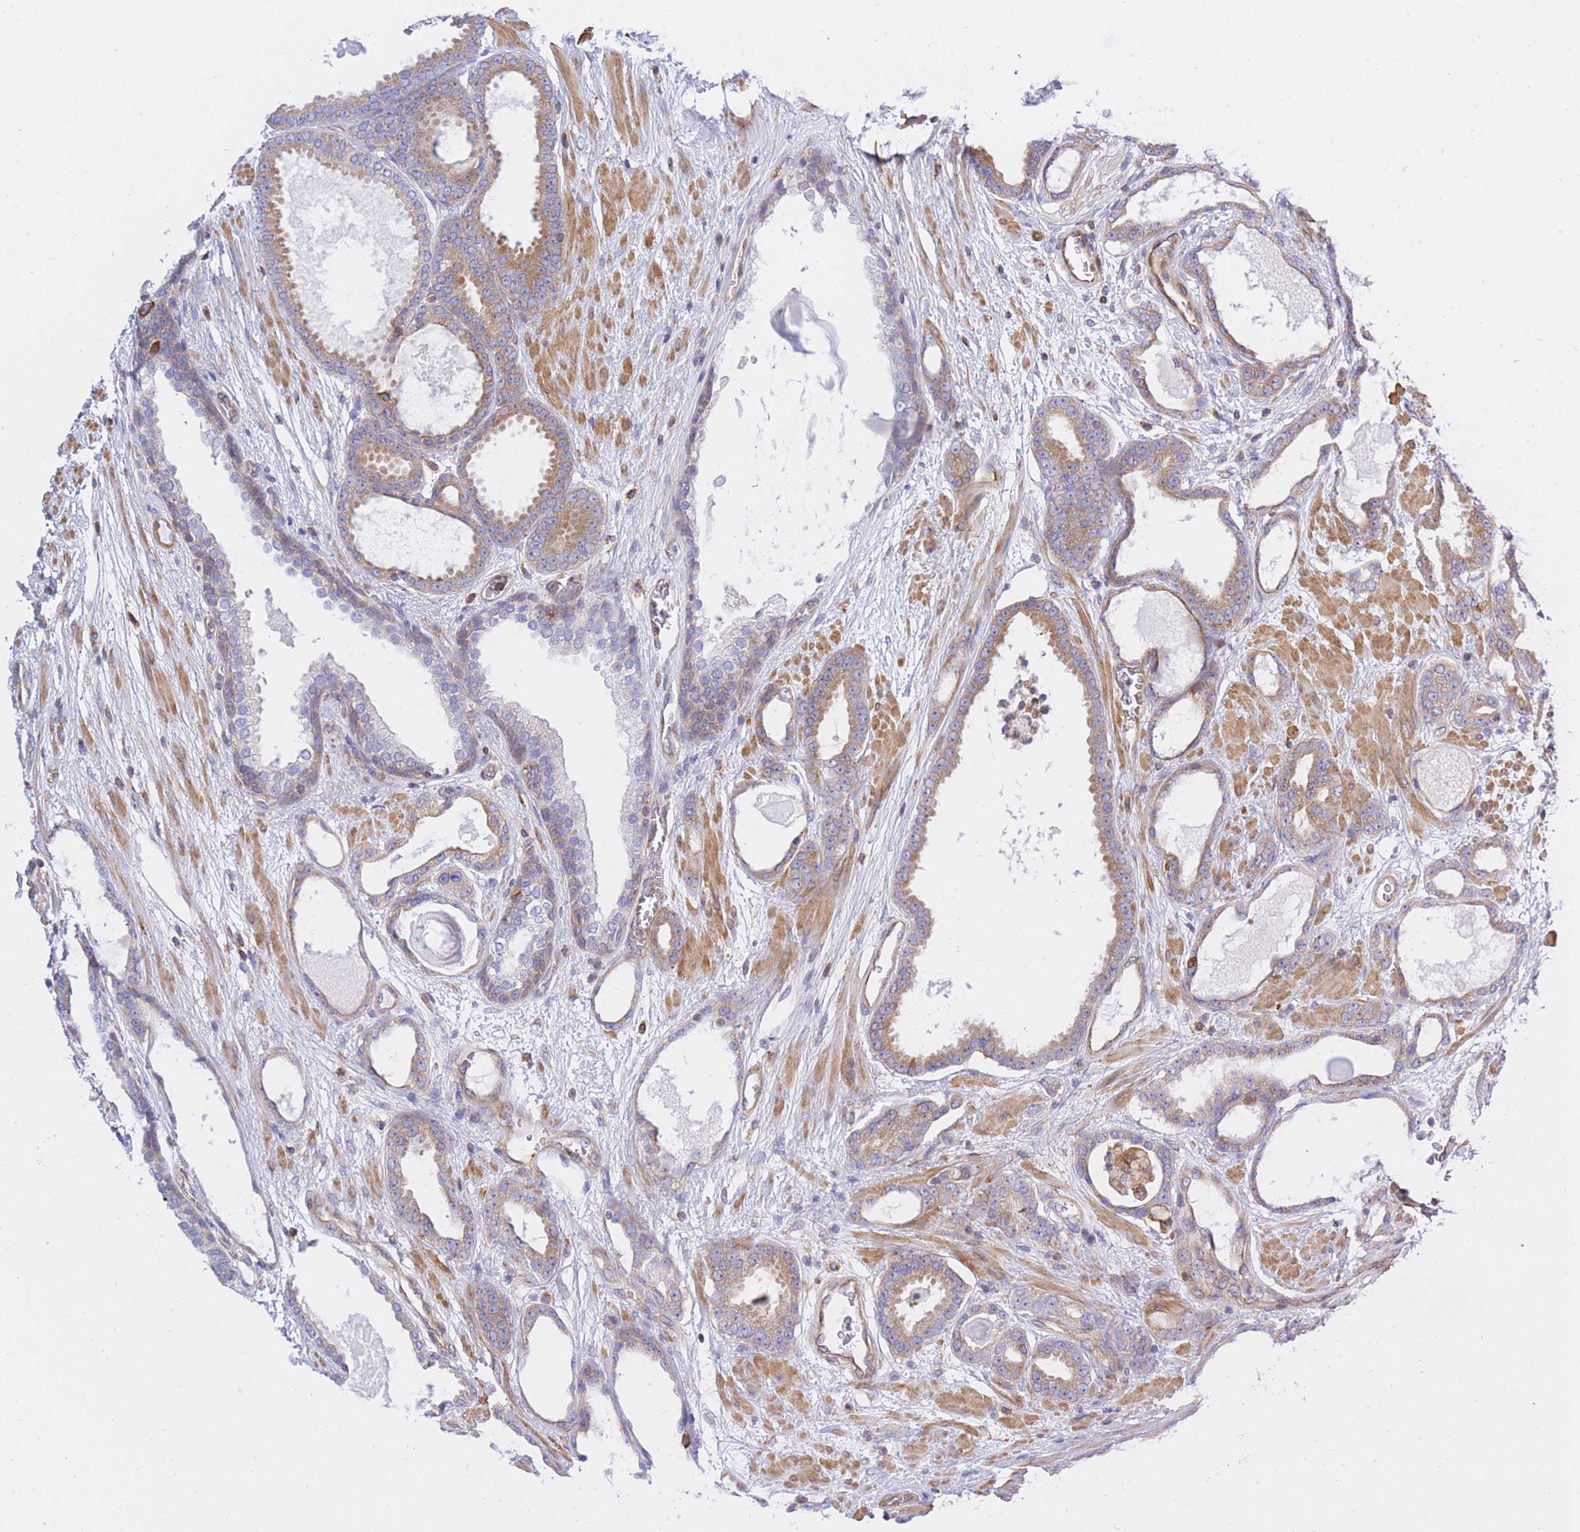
{"staining": {"intensity": "moderate", "quantity": "25%-75%", "location": "cytoplasmic/membranous"}, "tissue": "prostate cancer", "cell_type": "Tumor cells", "image_type": "cancer", "snomed": [{"axis": "morphology", "description": "Adenocarcinoma, High grade"}, {"axis": "topography", "description": "Prostate"}], "caption": "About 25%-75% of tumor cells in human high-grade adenocarcinoma (prostate) reveal moderate cytoplasmic/membranous protein expression as visualized by brown immunohistochemical staining.", "gene": "REM1", "patient": {"sex": "male", "age": 60}}